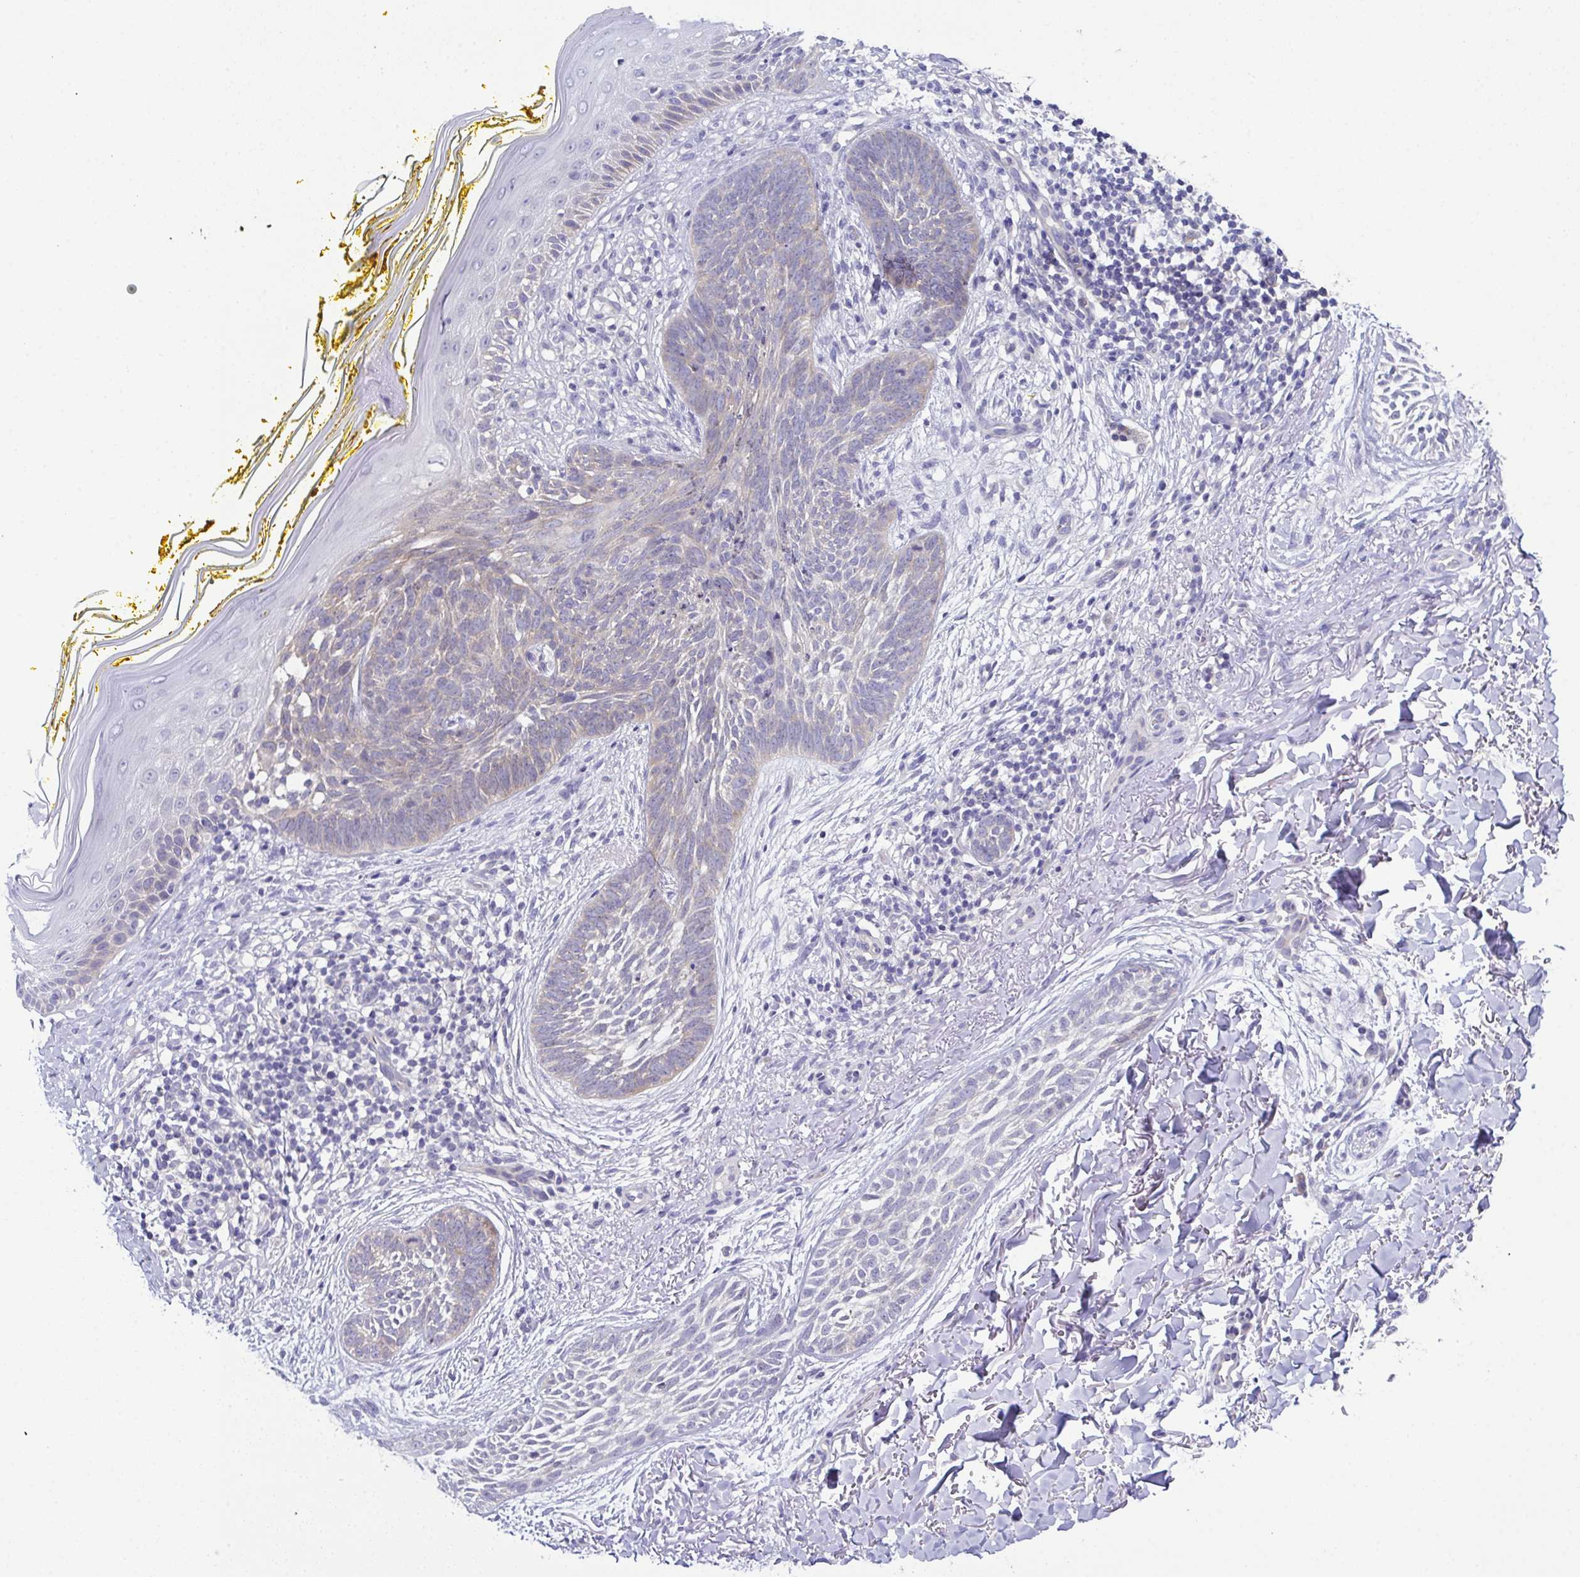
{"staining": {"intensity": "weak", "quantity": "<25%", "location": "cytoplasmic/membranous"}, "tissue": "skin cancer", "cell_type": "Tumor cells", "image_type": "cancer", "snomed": [{"axis": "morphology", "description": "Basal cell carcinoma"}, {"axis": "topography", "description": "Skin"}], "caption": "DAB immunohistochemical staining of human skin cancer exhibits no significant staining in tumor cells.", "gene": "CFAP97D1", "patient": {"sex": "female", "age": 68}}